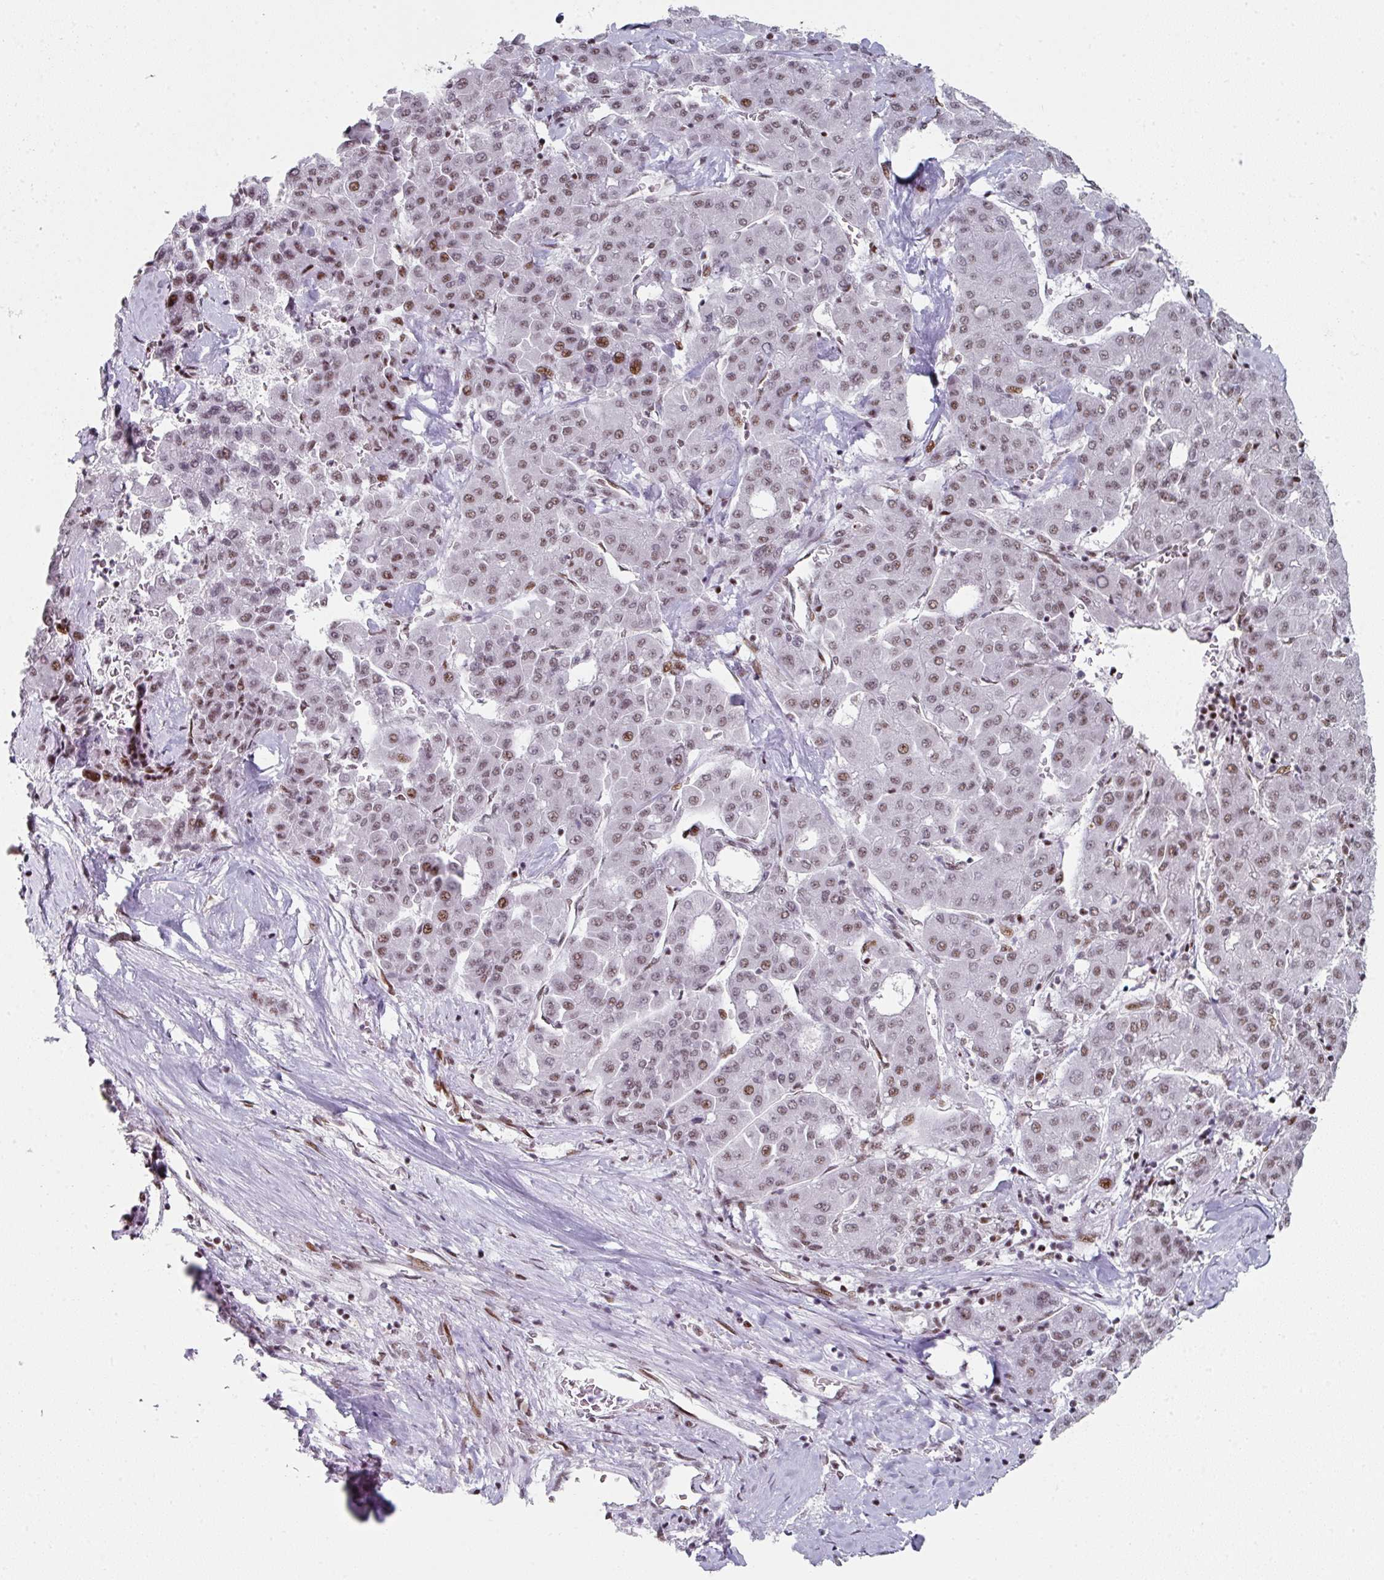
{"staining": {"intensity": "moderate", "quantity": ">75%", "location": "nuclear"}, "tissue": "liver cancer", "cell_type": "Tumor cells", "image_type": "cancer", "snomed": [{"axis": "morphology", "description": "Carcinoma, Hepatocellular, NOS"}, {"axis": "topography", "description": "Liver"}], "caption": "The micrograph demonstrates staining of hepatocellular carcinoma (liver), revealing moderate nuclear protein expression (brown color) within tumor cells.", "gene": "SF3B5", "patient": {"sex": "male", "age": 65}}